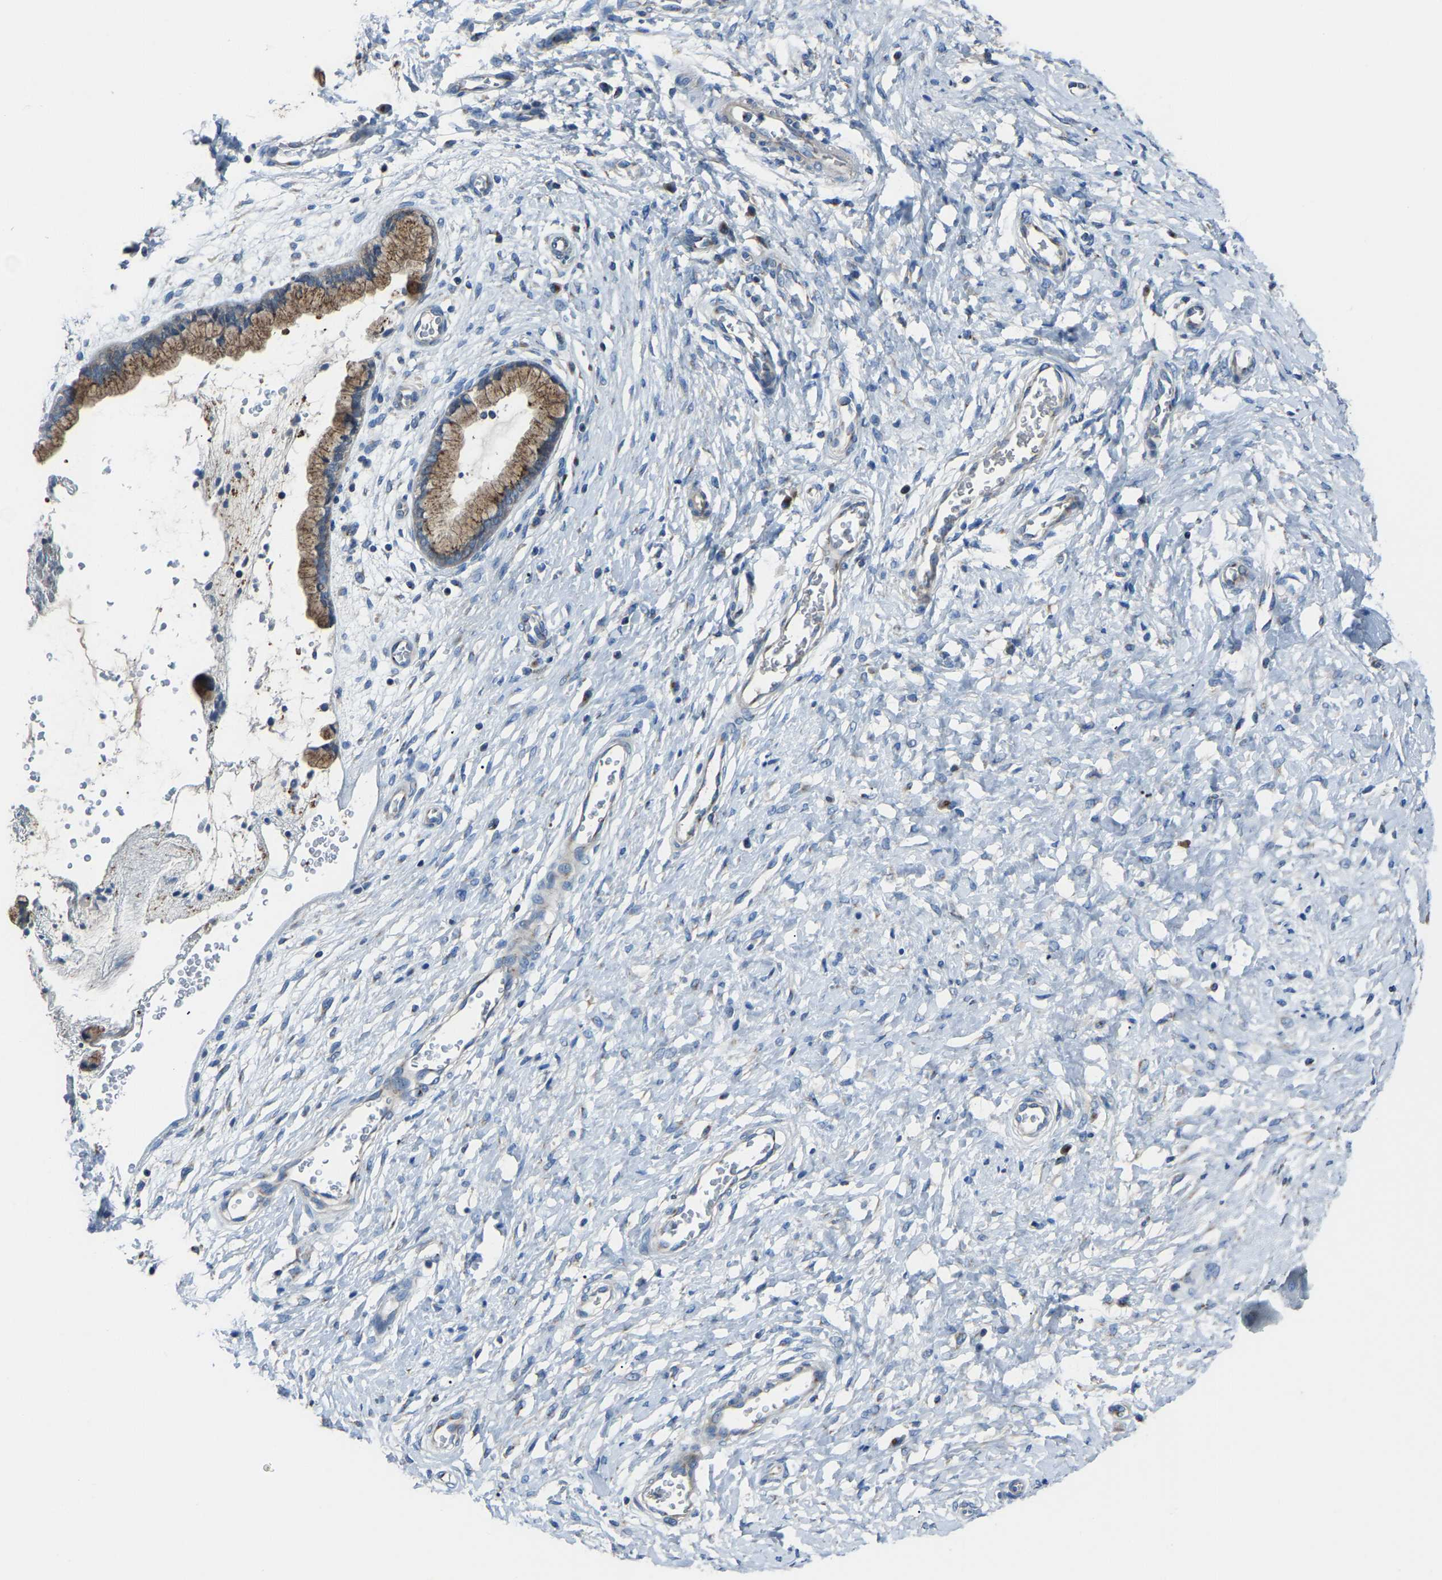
{"staining": {"intensity": "moderate", "quantity": ">75%", "location": "cytoplasmic/membranous"}, "tissue": "cervix", "cell_type": "Glandular cells", "image_type": "normal", "snomed": [{"axis": "morphology", "description": "Normal tissue, NOS"}, {"axis": "topography", "description": "Cervix"}], "caption": "Immunohistochemical staining of unremarkable cervix reveals medium levels of moderate cytoplasmic/membranous expression in approximately >75% of glandular cells. The protein of interest is shown in brown color, while the nuclei are stained blue.", "gene": "CANT1", "patient": {"sex": "female", "age": 55}}